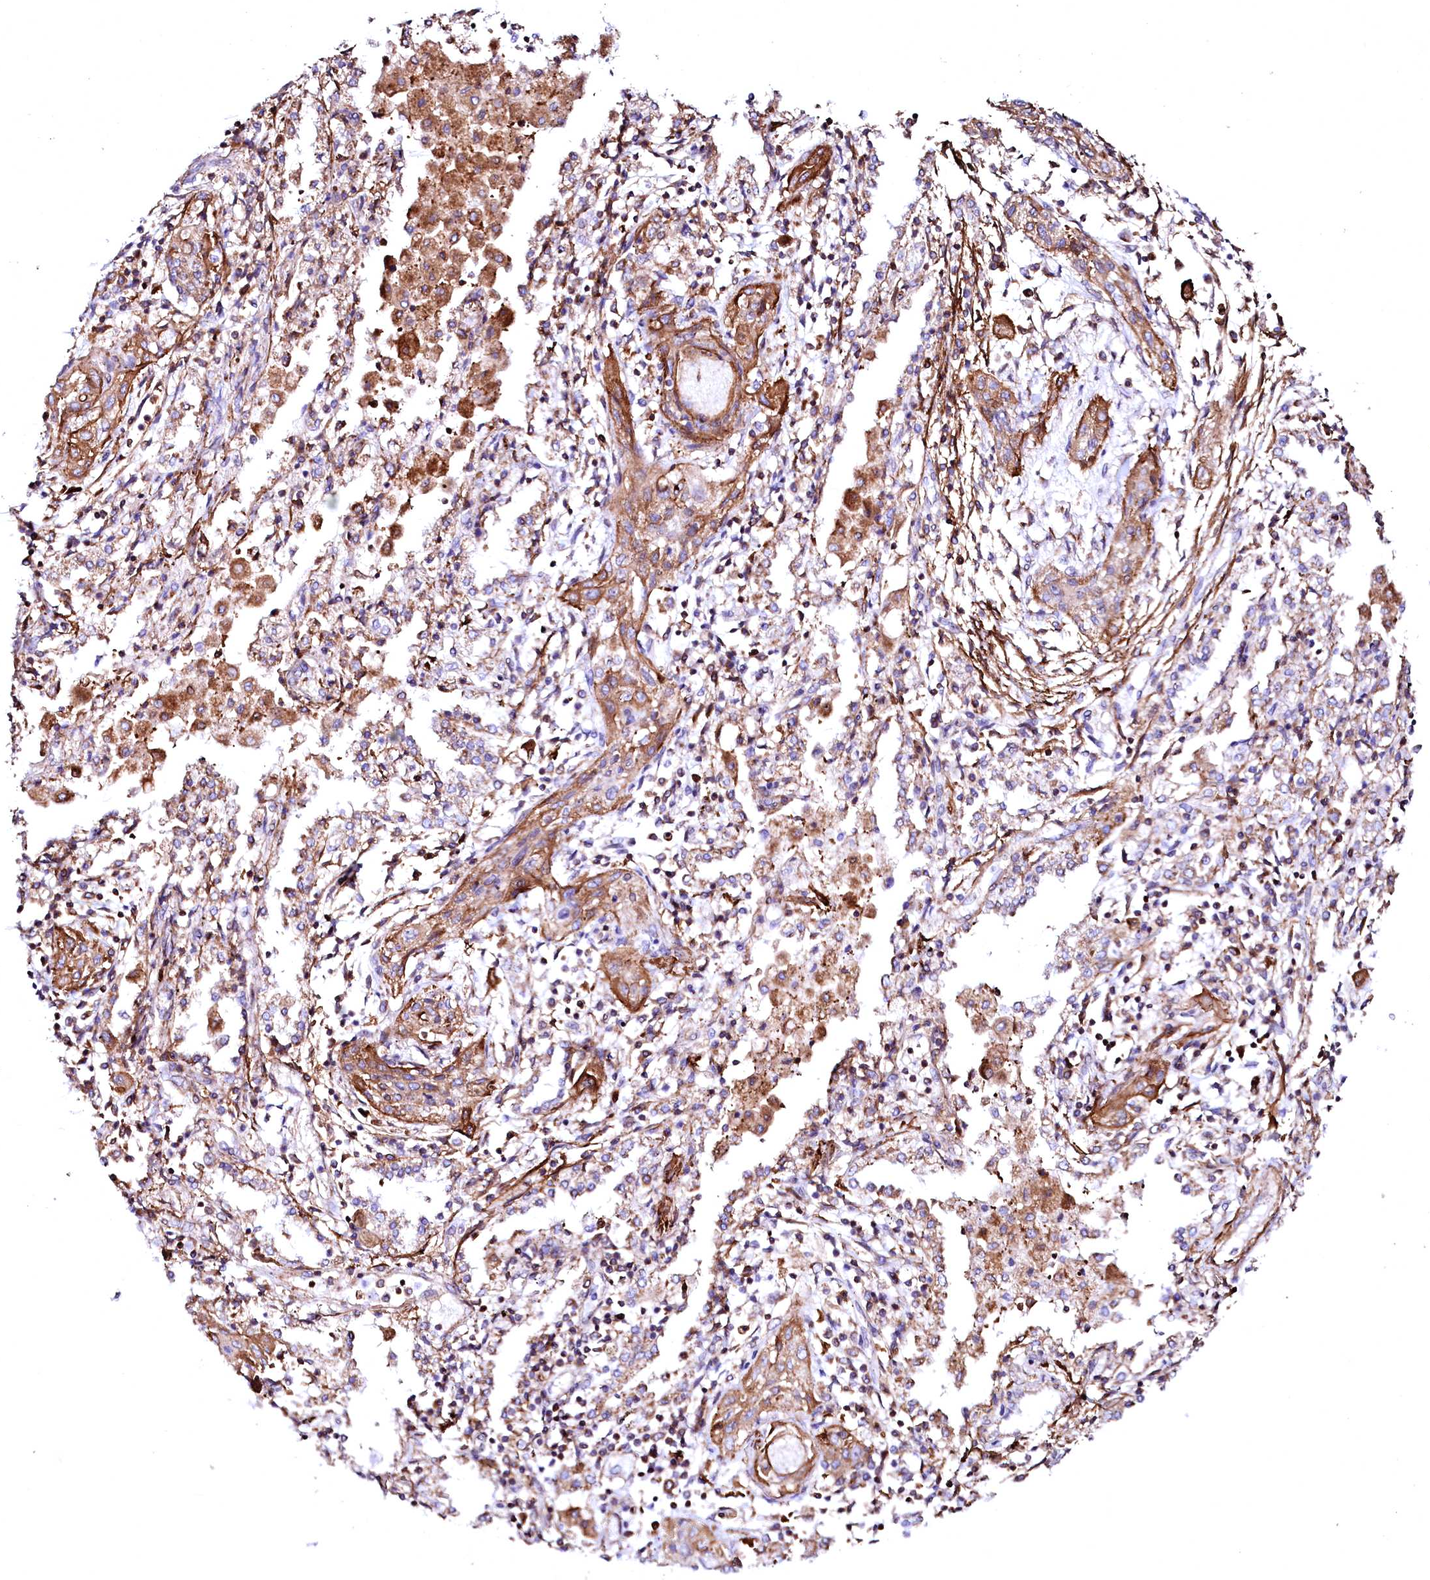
{"staining": {"intensity": "moderate", "quantity": ">75%", "location": "cytoplasmic/membranous"}, "tissue": "lung cancer", "cell_type": "Tumor cells", "image_type": "cancer", "snomed": [{"axis": "morphology", "description": "Squamous cell carcinoma, NOS"}, {"axis": "topography", "description": "Lung"}], "caption": "Immunohistochemistry (IHC) micrograph of human lung squamous cell carcinoma stained for a protein (brown), which reveals medium levels of moderate cytoplasmic/membranous expression in about >75% of tumor cells.", "gene": "GPR176", "patient": {"sex": "female", "age": 47}}